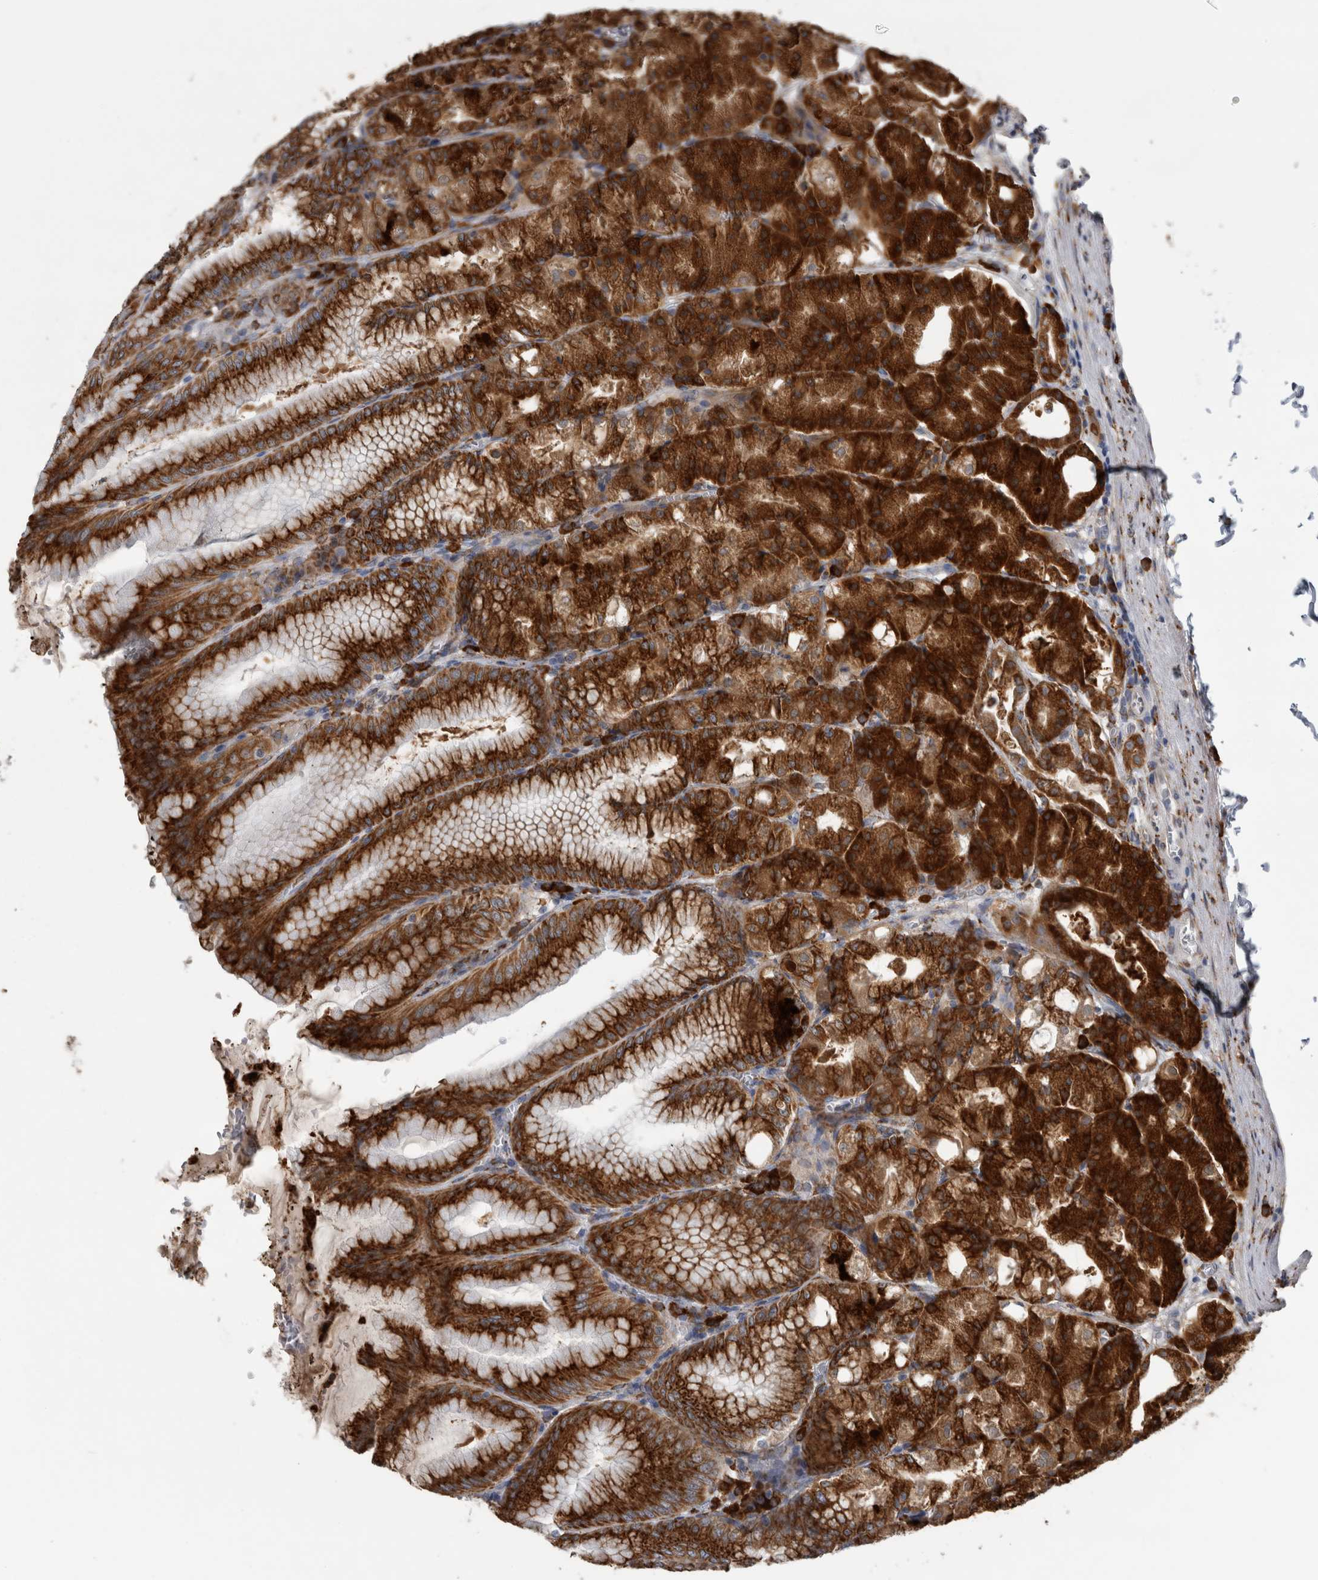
{"staining": {"intensity": "strong", "quantity": ">75%", "location": "cytoplasmic/membranous"}, "tissue": "stomach", "cell_type": "Glandular cells", "image_type": "normal", "snomed": [{"axis": "morphology", "description": "Normal tissue, NOS"}, {"axis": "topography", "description": "Stomach, lower"}], "caption": "Protein expression analysis of normal stomach exhibits strong cytoplasmic/membranous expression in approximately >75% of glandular cells.", "gene": "FHIP2B", "patient": {"sex": "male", "age": 71}}